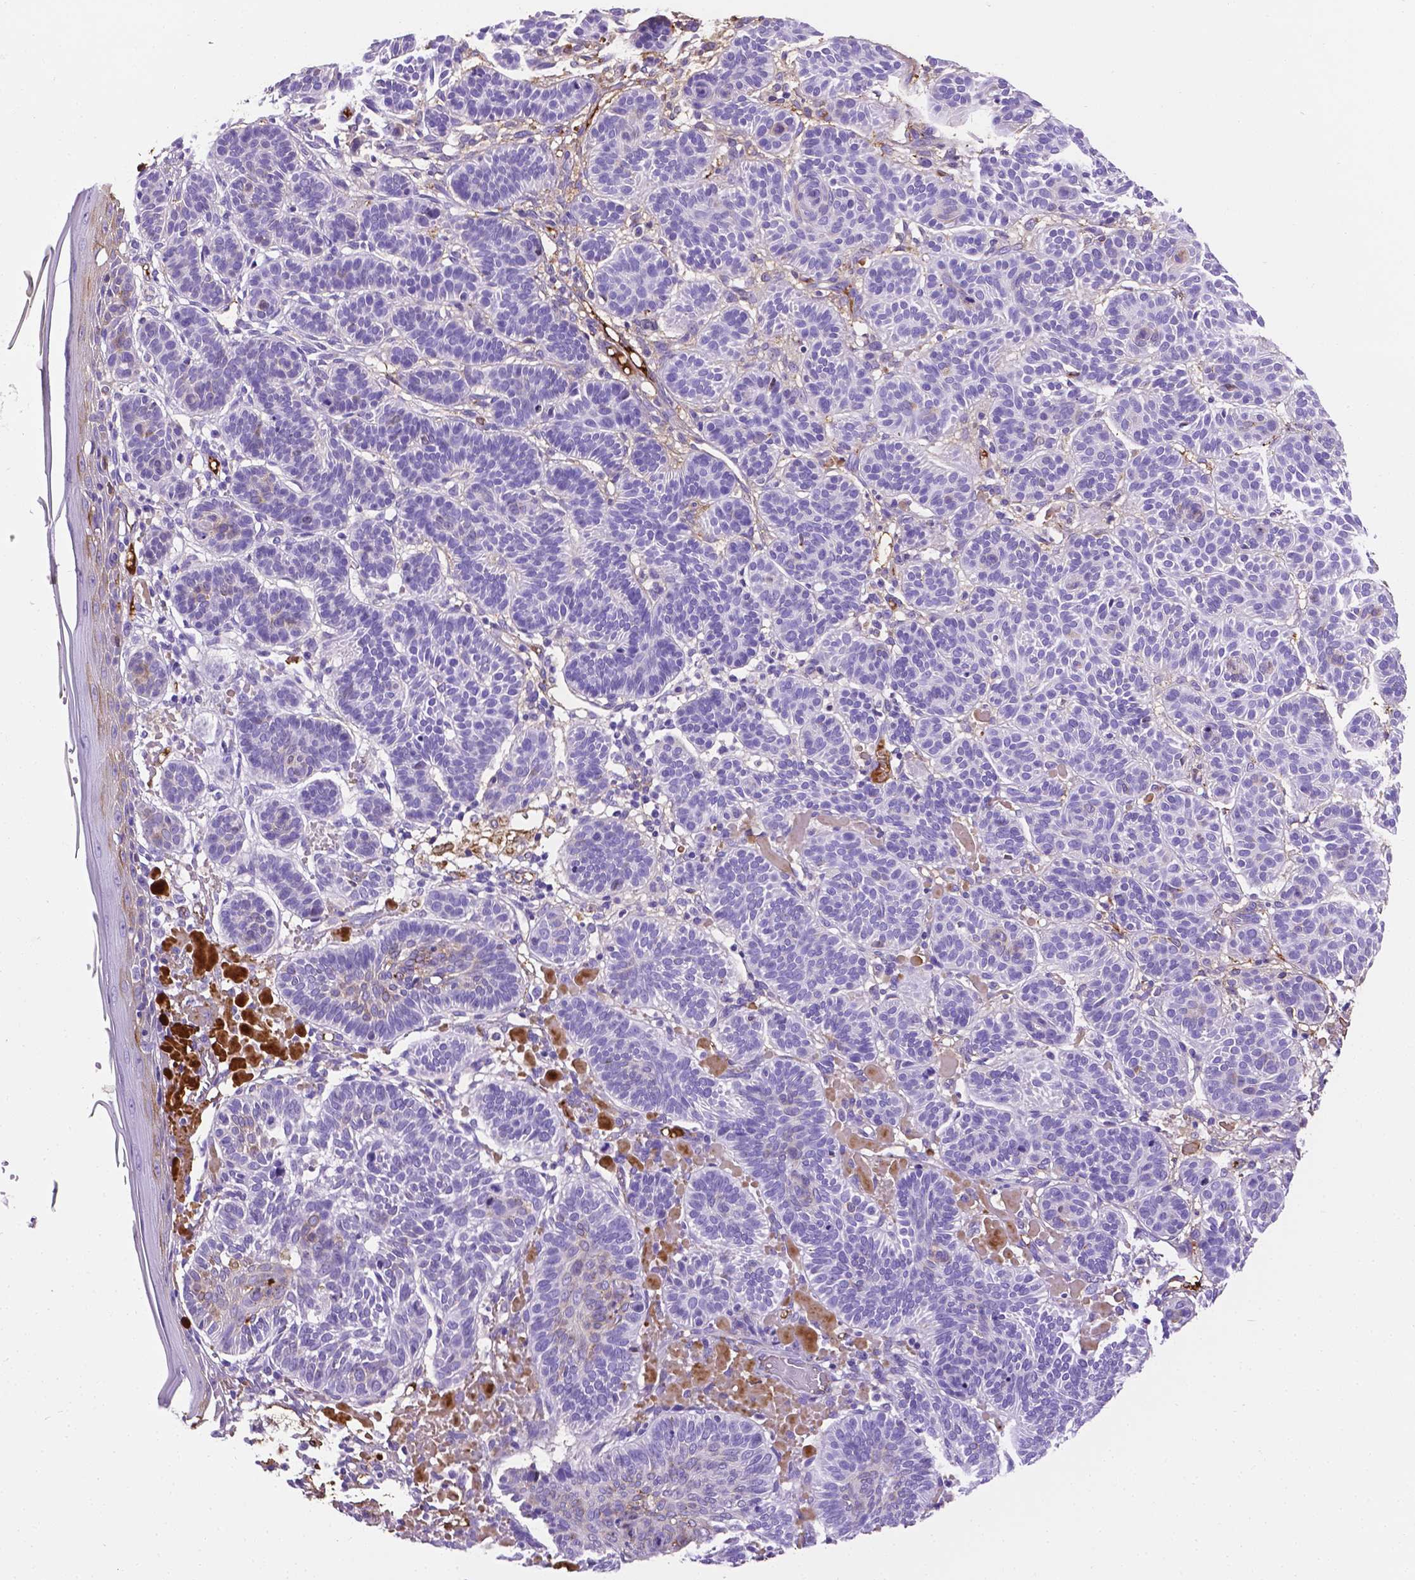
{"staining": {"intensity": "negative", "quantity": "none", "location": "none"}, "tissue": "skin cancer", "cell_type": "Tumor cells", "image_type": "cancer", "snomed": [{"axis": "morphology", "description": "Basal cell carcinoma"}, {"axis": "topography", "description": "Skin"}], "caption": "Histopathology image shows no protein positivity in tumor cells of skin cancer tissue.", "gene": "APOE", "patient": {"sex": "male", "age": 85}}